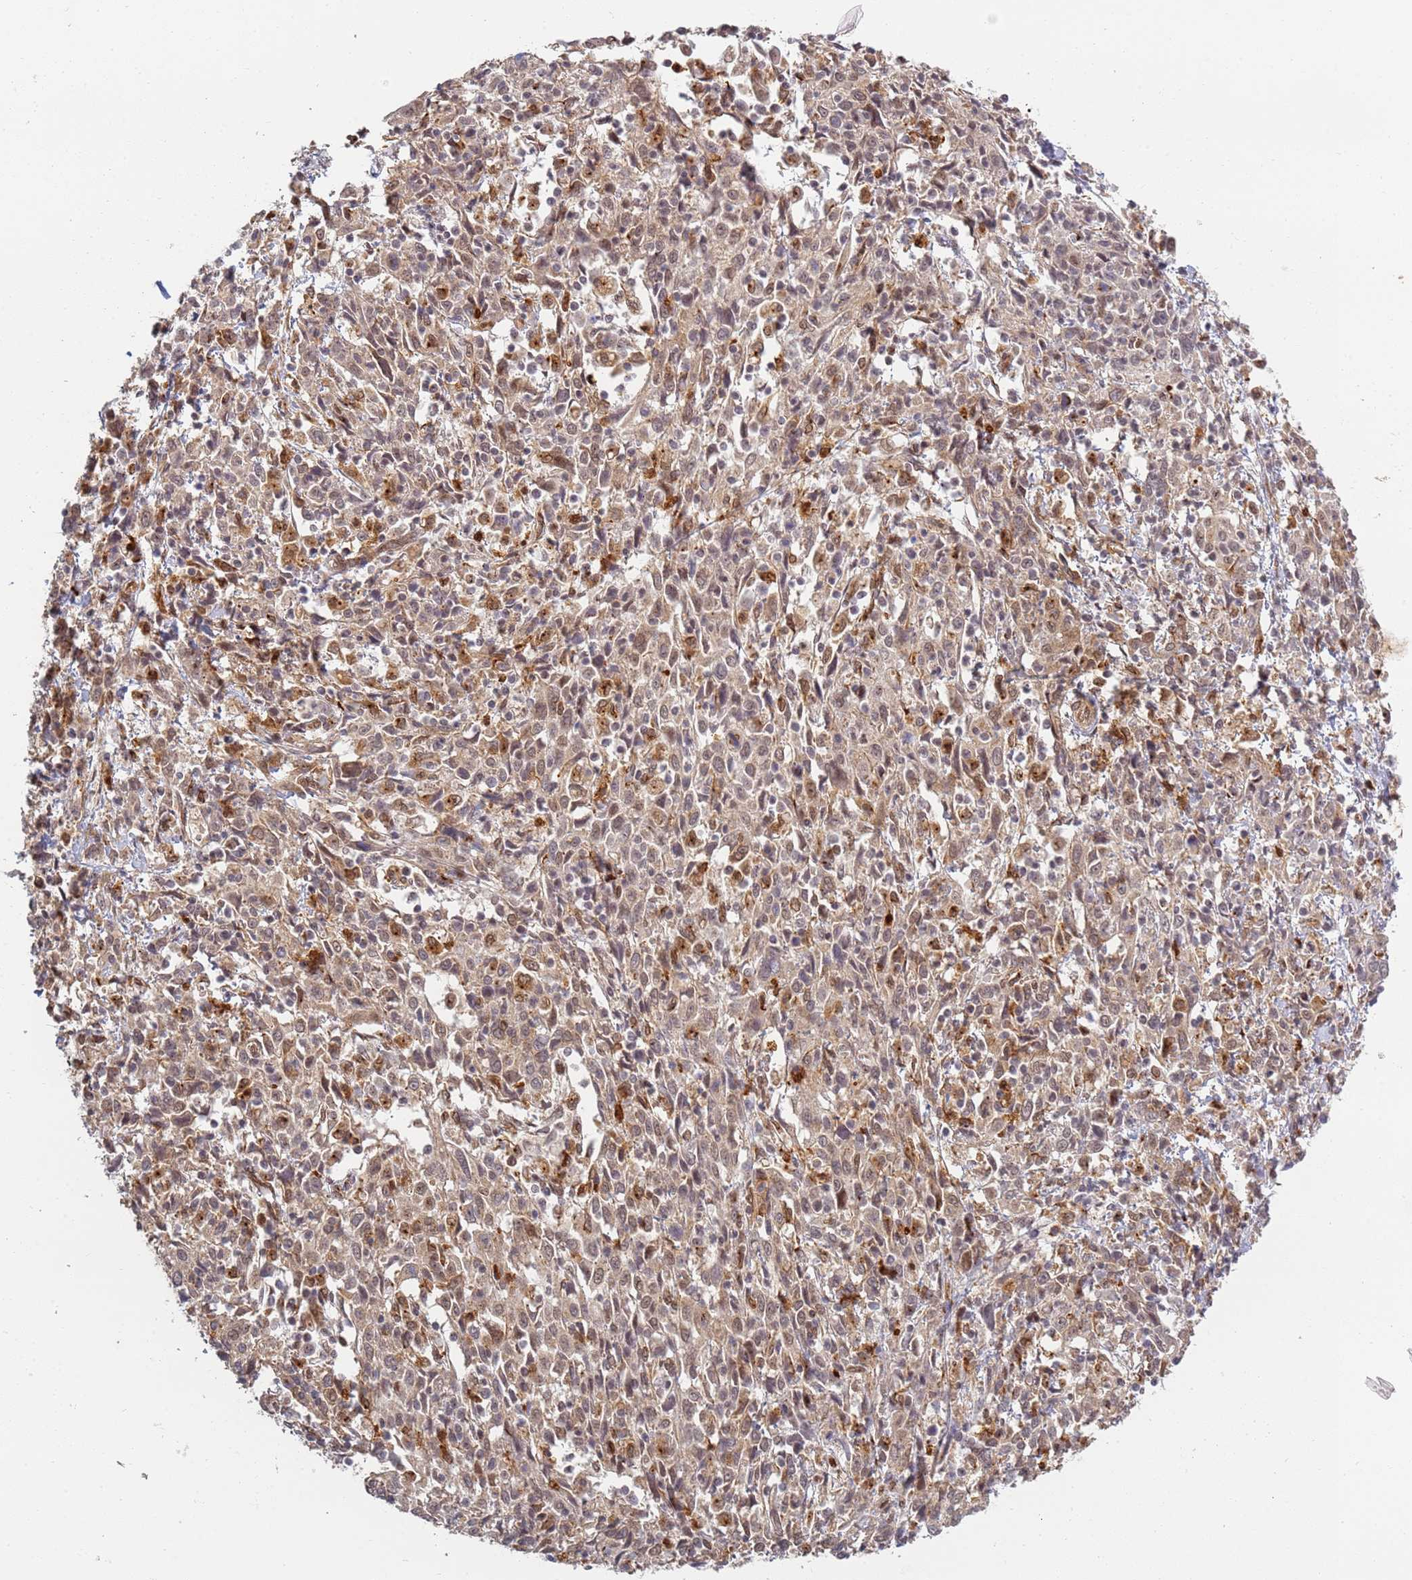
{"staining": {"intensity": "moderate", "quantity": ">75%", "location": "cytoplasmic/membranous,nuclear"}, "tissue": "cervical cancer", "cell_type": "Tumor cells", "image_type": "cancer", "snomed": [{"axis": "morphology", "description": "Squamous cell carcinoma, NOS"}, {"axis": "topography", "description": "Cervix"}], "caption": "DAB immunohistochemical staining of cervical cancer exhibits moderate cytoplasmic/membranous and nuclear protein staining in about >75% of tumor cells. Immunohistochemistry (ihc) stains the protein in brown and the nuclei are stained blue.", "gene": "CEP170", "patient": {"sex": "female", "age": 46}}